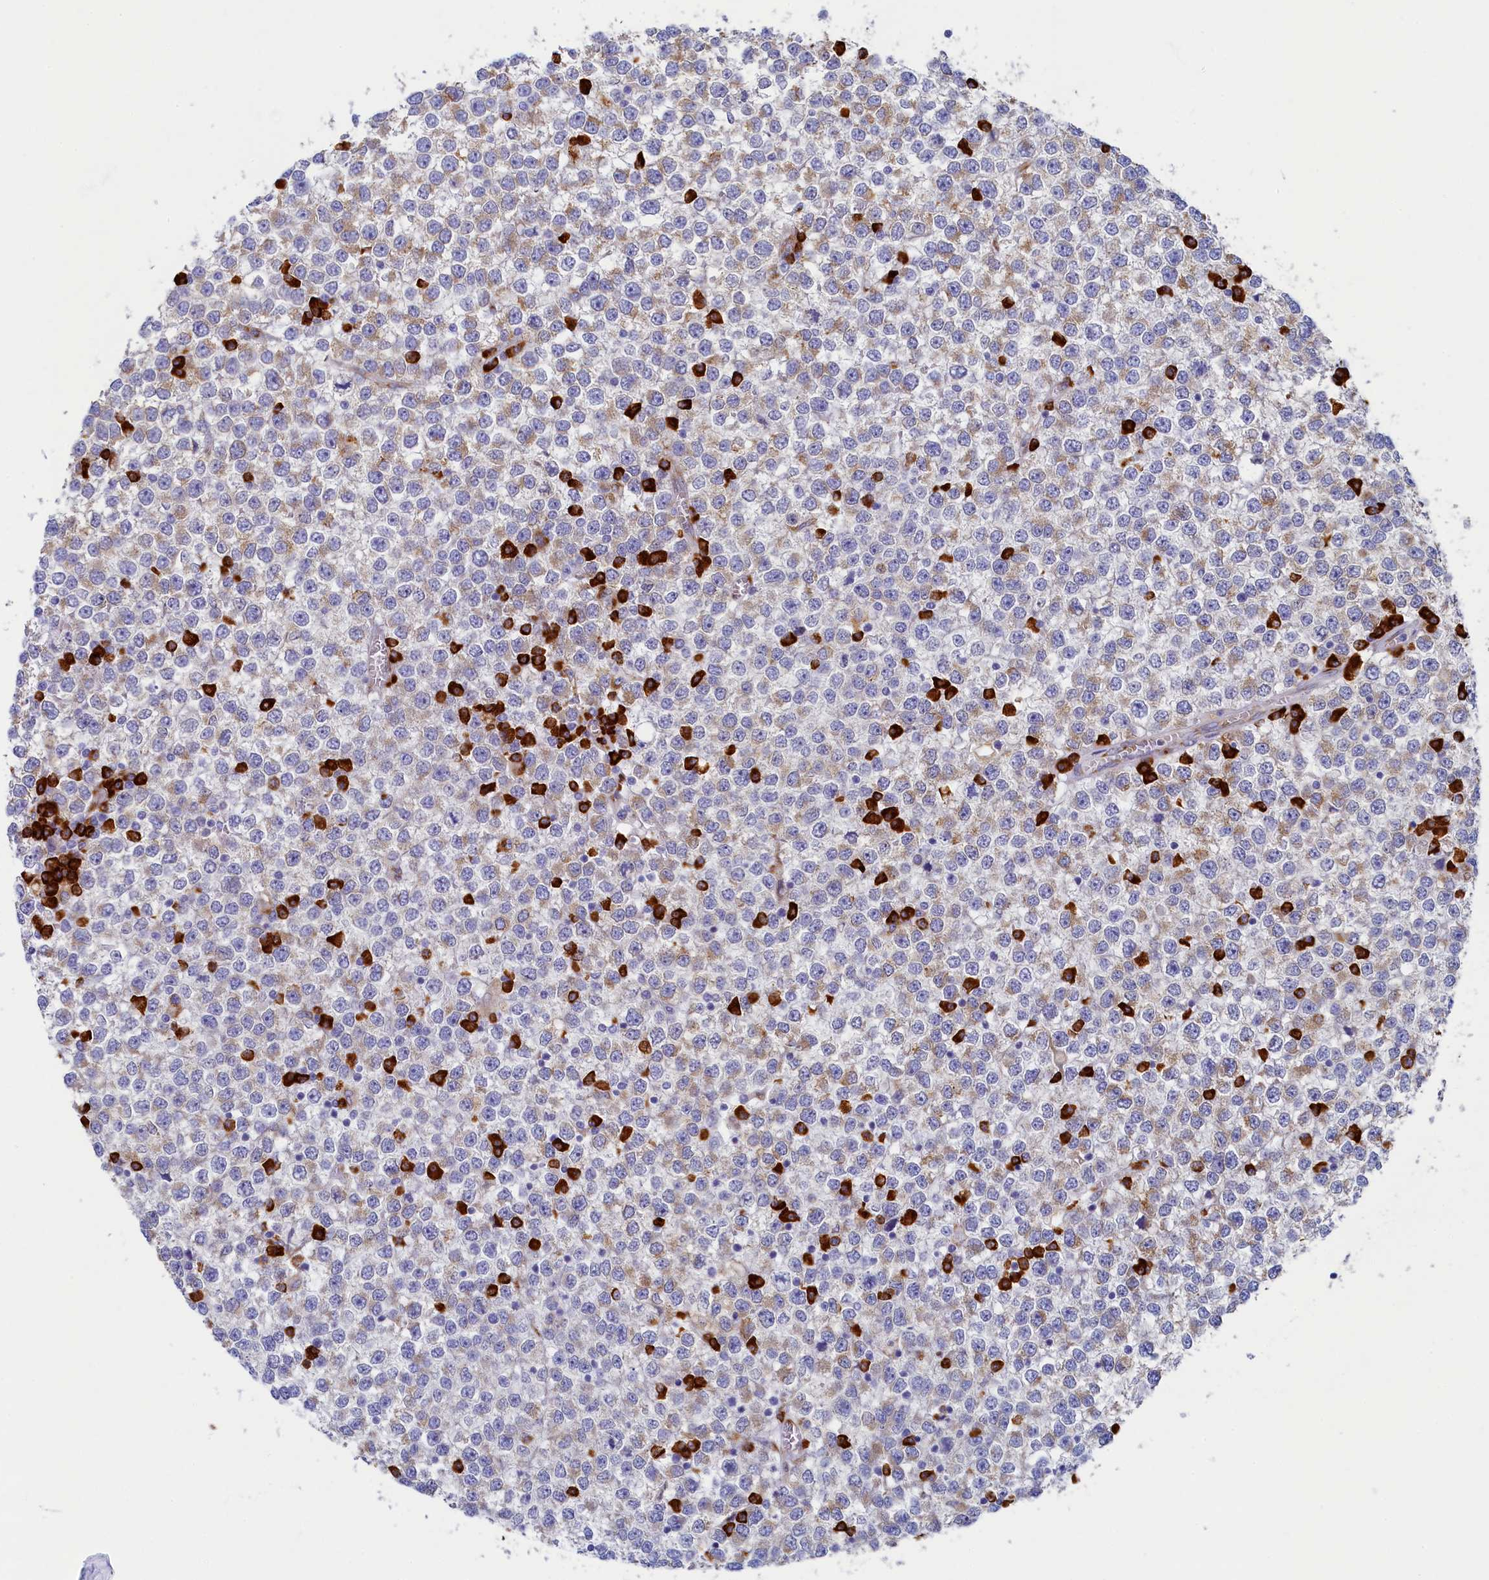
{"staining": {"intensity": "moderate", "quantity": ">75%", "location": "cytoplasmic/membranous"}, "tissue": "testis cancer", "cell_type": "Tumor cells", "image_type": "cancer", "snomed": [{"axis": "morphology", "description": "Seminoma, NOS"}, {"axis": "topography", "description": "Testis"}], "caption": "Immunohistochemistry (IHC) of seminoma (testis) shows medium levels of moderate cytoplasmic/membranous positivity in about >75% of tumor cells.", "gene": "TMEM18", "patient": {"sex": "male", "age": 65}}